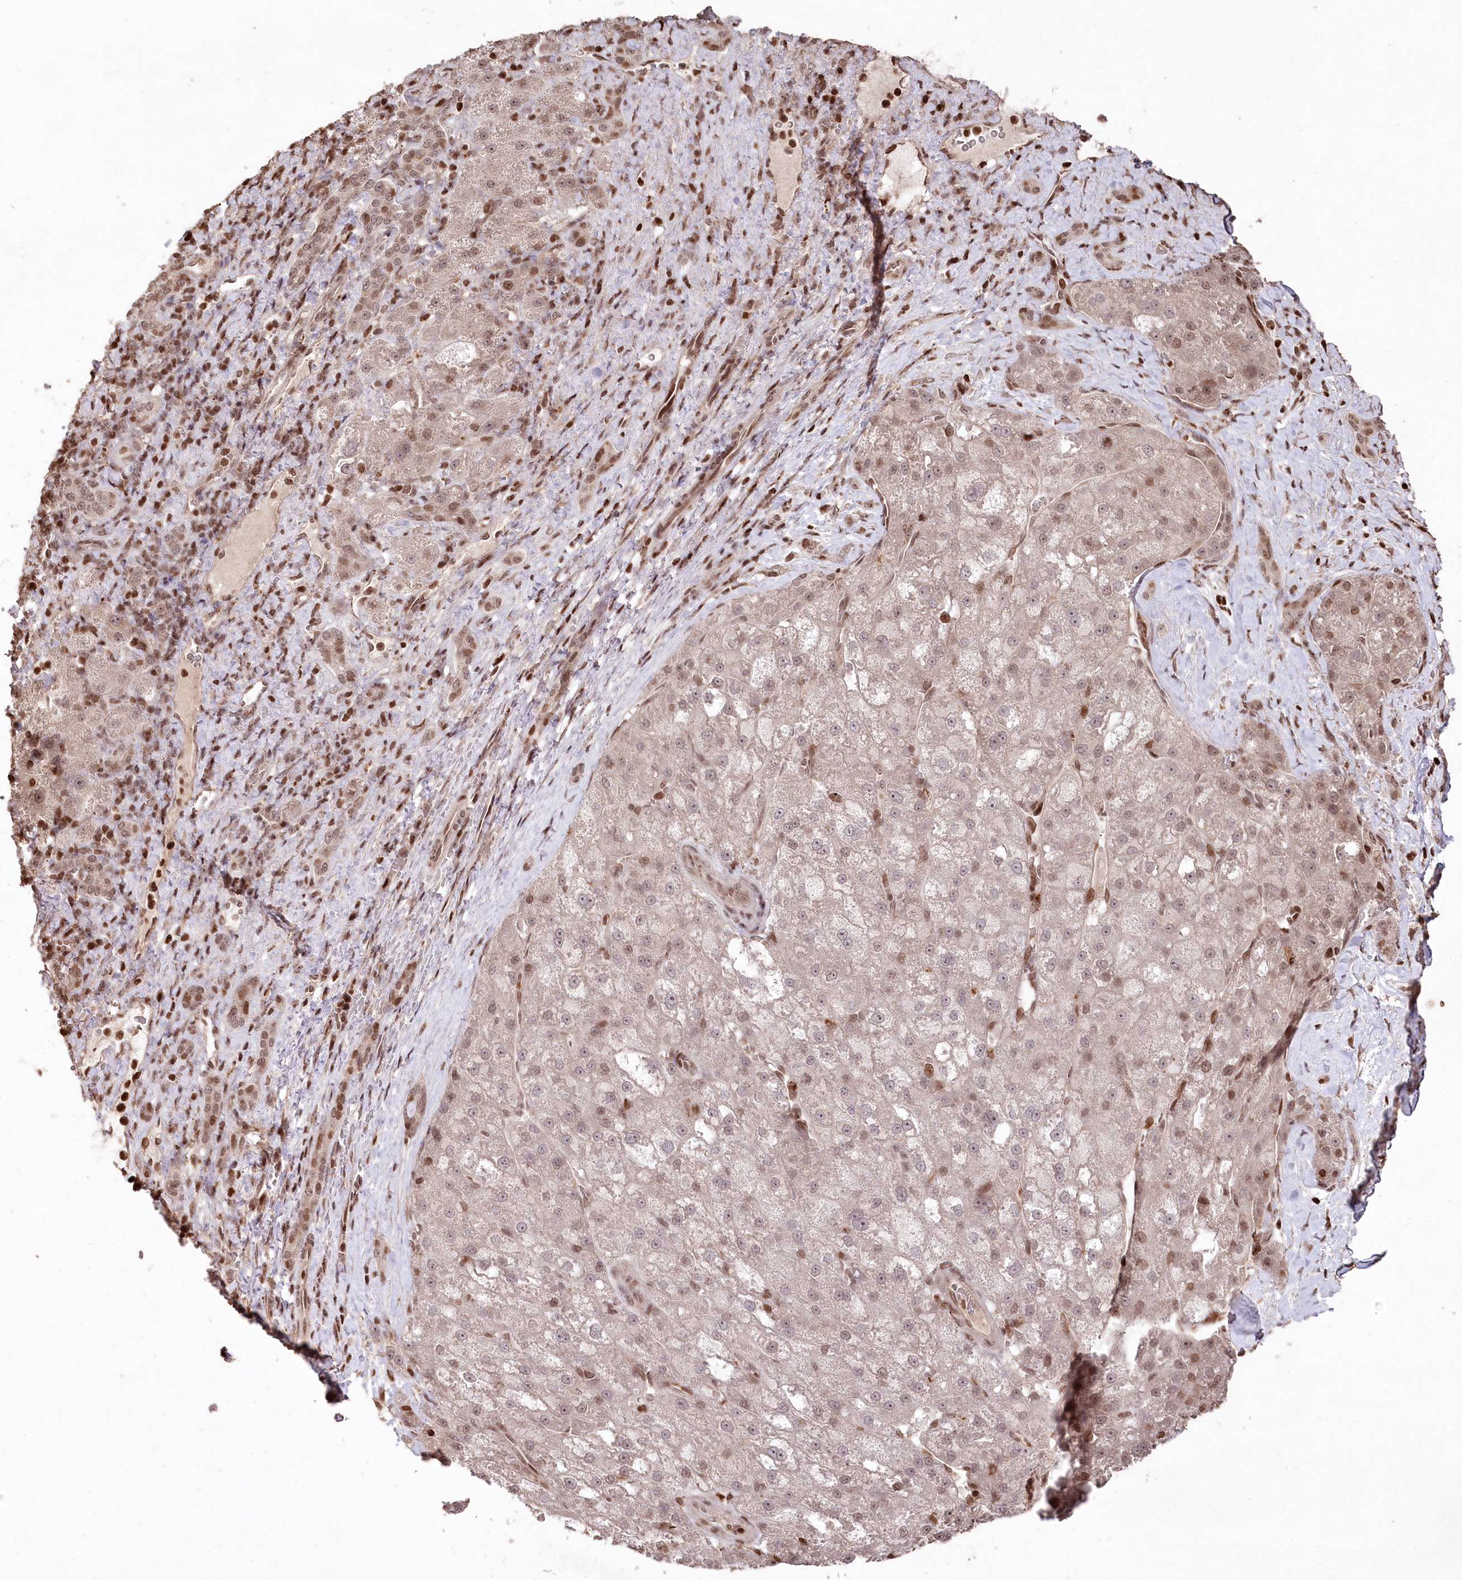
{"staining": {"intensity": "moderate", "quantity": "25%-75%", "location": "nuclear"}, "tissue": "liver cancer", "cell_type": "Tumor cells", "image_type": "cancer", "snomed": [{"axis": "morphology", "description": "Normal tissue, NOS"}, {"axis": "morphology", "description": "Carcinoma, Hepatocellular, NOS"}, {"axis": "topography", "description": "Liver"}], "caption": "A micrograph of human liver cancer (hepatocellular carcinoma) stained for a protein exhibits moderate nuclear brown staining in tumor cells.", "gene": "CCSER2", "patient": {"sex": "male", "age": 57}}